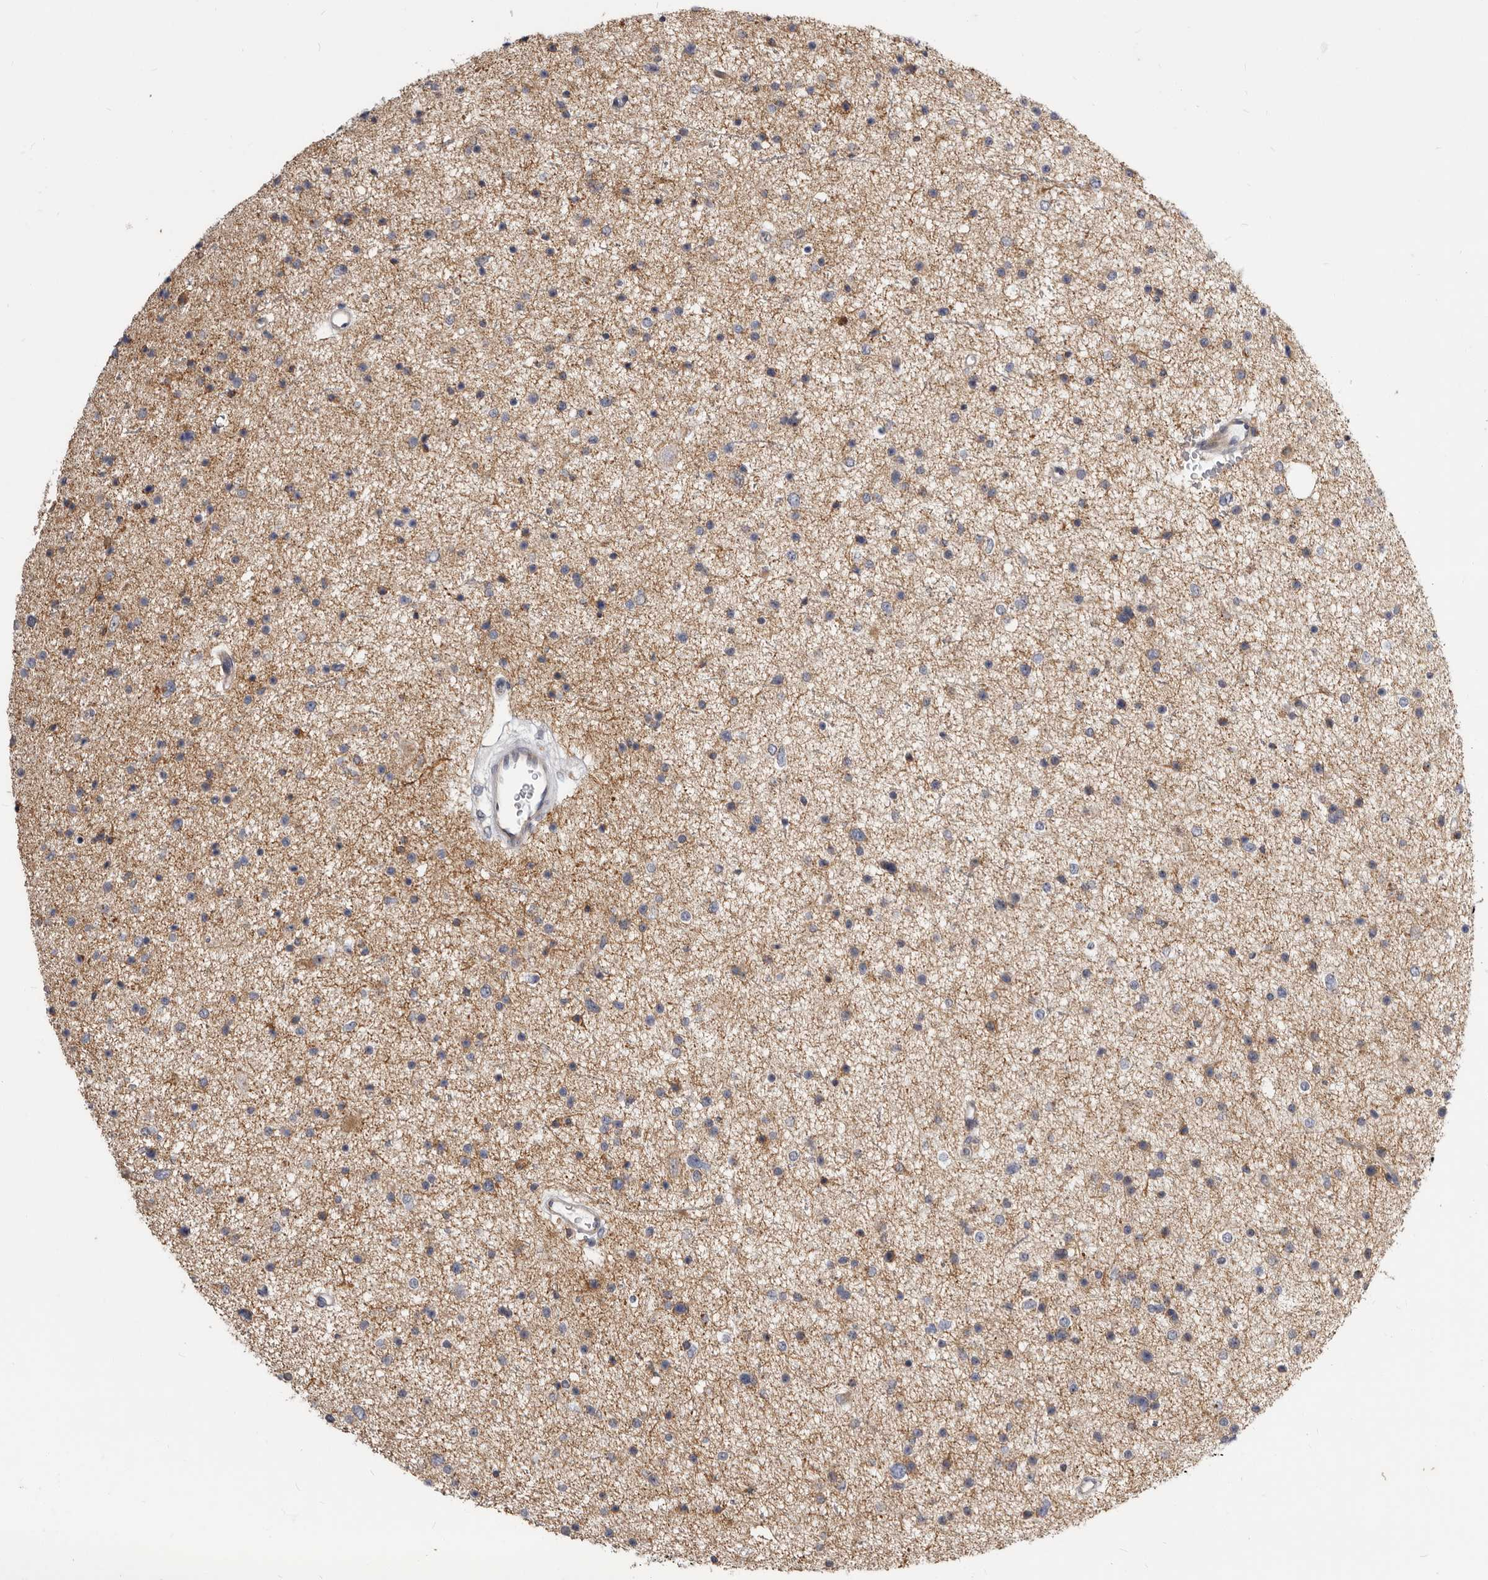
{"staining": {"intensity": "moderate", "quantity": "25%-75%", "location": "cytoplasmic/membranous"}, "tissue": "glioma", "cell_type": "Tumor cells", "image_type": "cancer", "snomed": [{"axis": "morphology", "description": "Glioma, malignant, Low grade"}, {"axis": "topography", "description": "Brain"}], "caption": "Immunohistochemistry (IHC) image of neoplastic tissue: glioma stained using immunohistochemistry demonstrates medium levels of moderate protein expression localized specifically in the cytoplasmic/membranous of tumor cells, appearing as a cytoplasmic/membranous brown color.", "gene": "SMC4", "patient": {"sex": "female", "age": 37}}